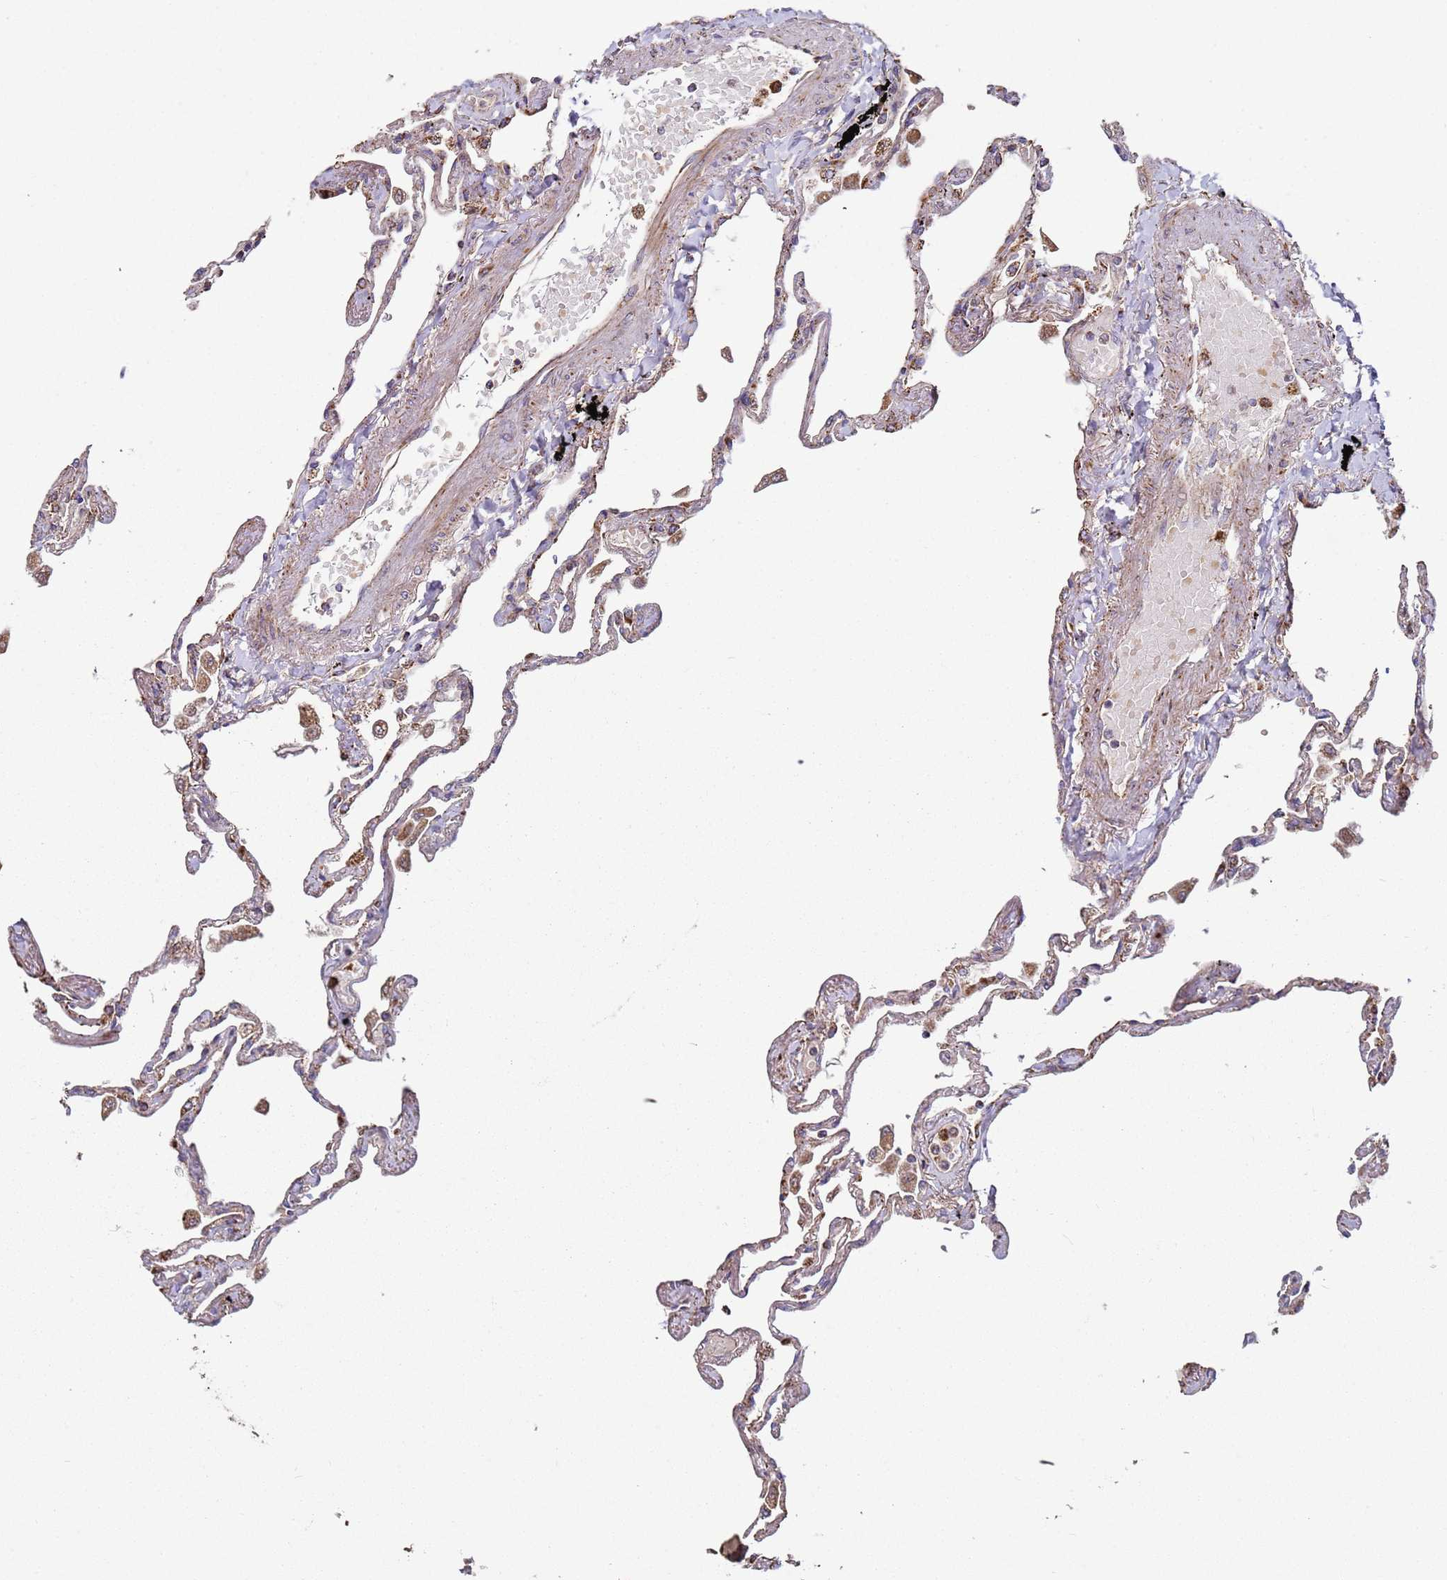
{"staining": {"intensity": "weak", "quantity": "25%-75%", "location": "cytoplasmic/membranous"}, "tissue": "lung", "cell_type": "Alveolar cells", "image_type": "normal", "snomed": [{"axis": "morphology", "description": "Normal tissue, NOS"}, {"axis": "topography", "description": "Lung"}], "caption": "Human lung stained for a protein (brown) shows weak cytoplasmic/membranous positive positivity in about 25%-75% of alveolar cells.", "gene": "FBXO33", "patient": {"sex": "female", "age": 67}}